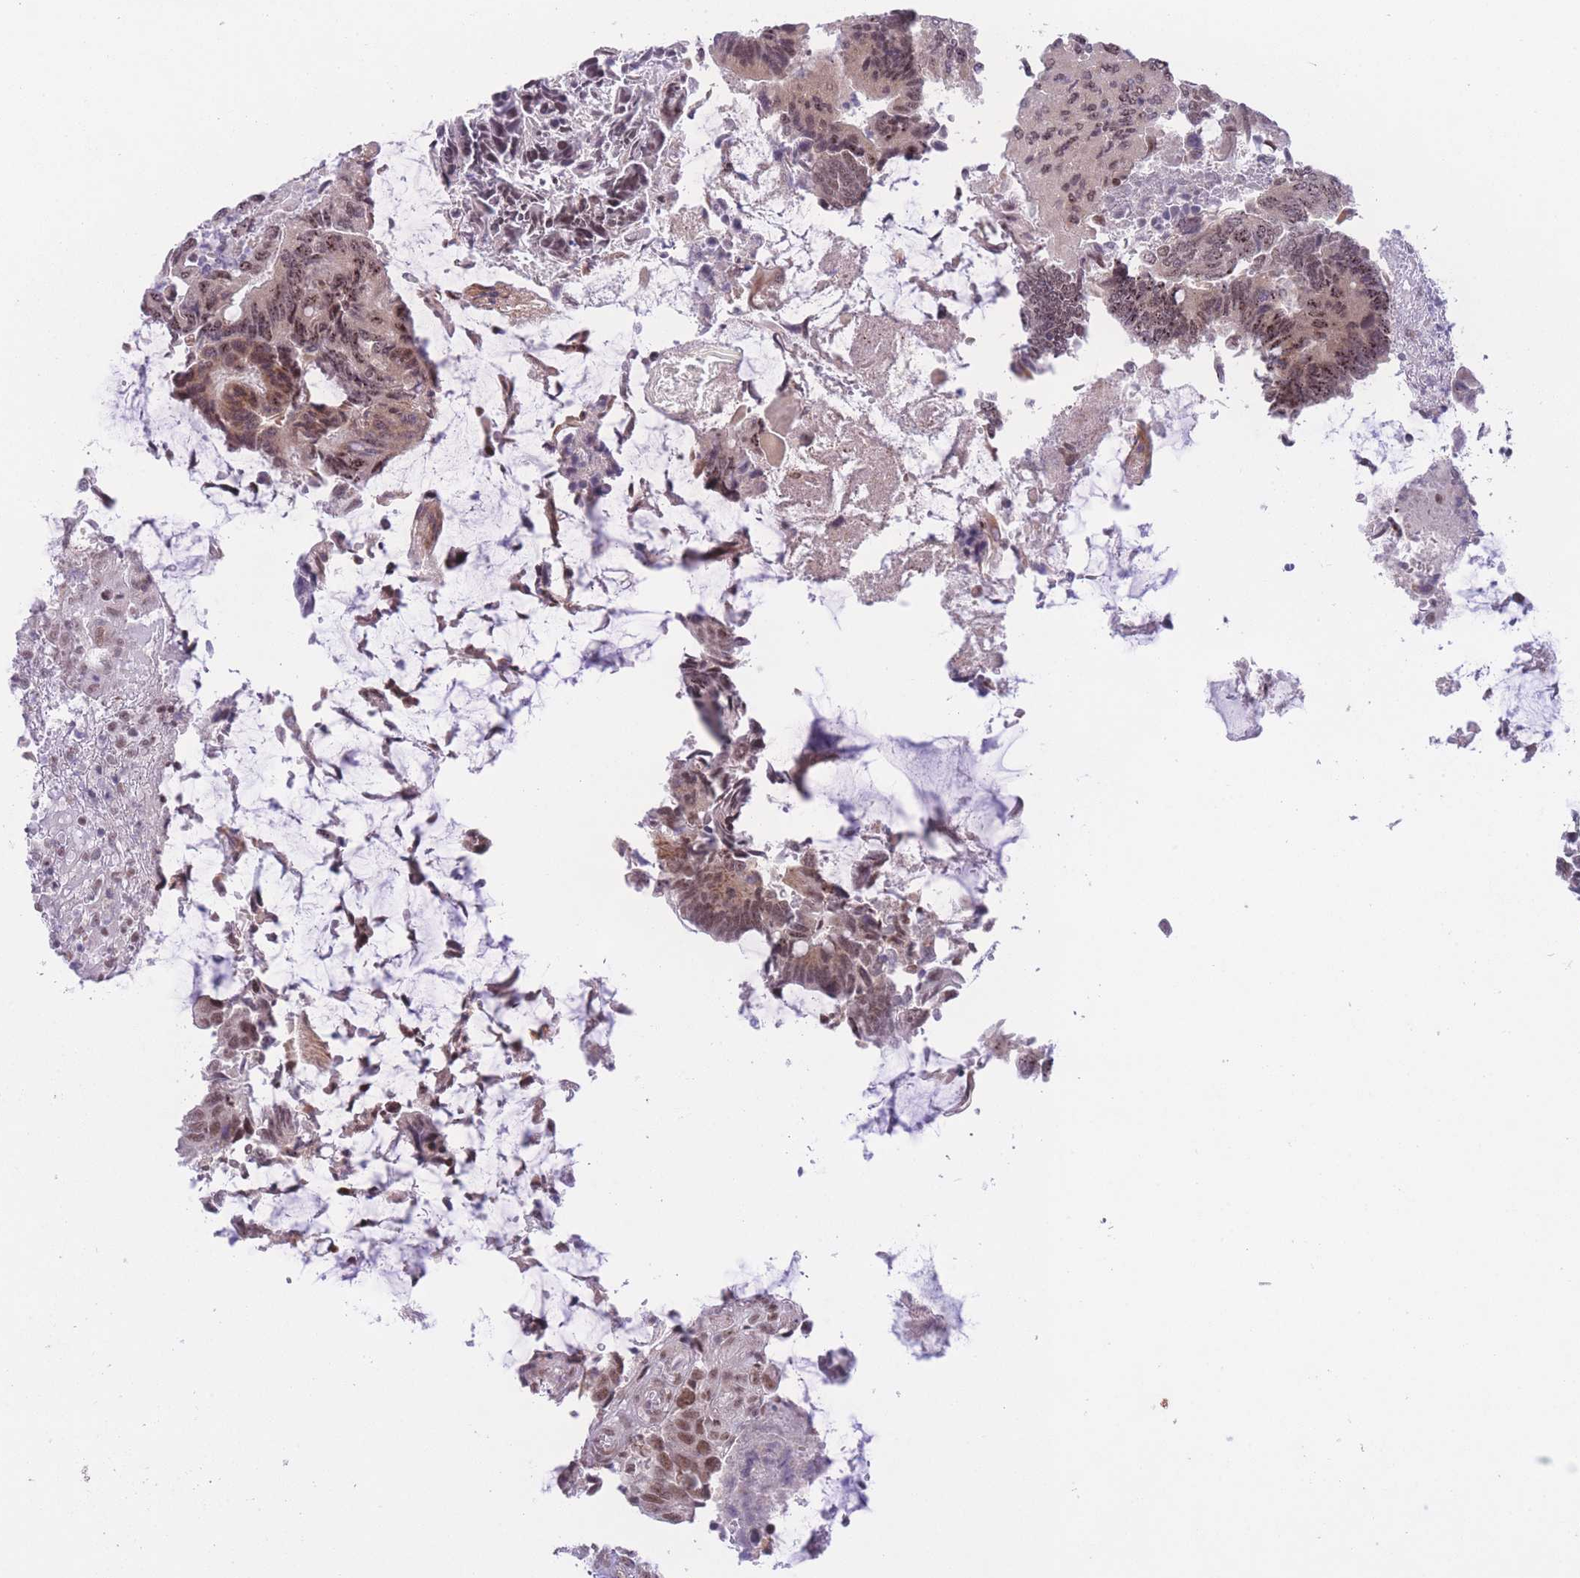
{"staining": {"intensity": "weak", "quantity": ">75%", "location": "nuclear"}, "tissue": "colorectal cancer", "cell_type": "Tumor cells", "image_type": "cancer", "snomed": [{"axis": "morphology", "description": "Adenocarcinoma, NOS"}, {"axis": "topography", "description": "Colon"}], "caption": "DAB (3,3'-diaminobenzidine) immunohistochemical staining of colorectal adenocarcinoma reveals weak nuclear protein staining in approximately >75% of tumor cells. Immunohistochemistry (ihc) stains the protein of interest in brown and the nuclei are stained blue.", "gene": "PCIF1", "patient": {"sex": "male", "age": 87}}